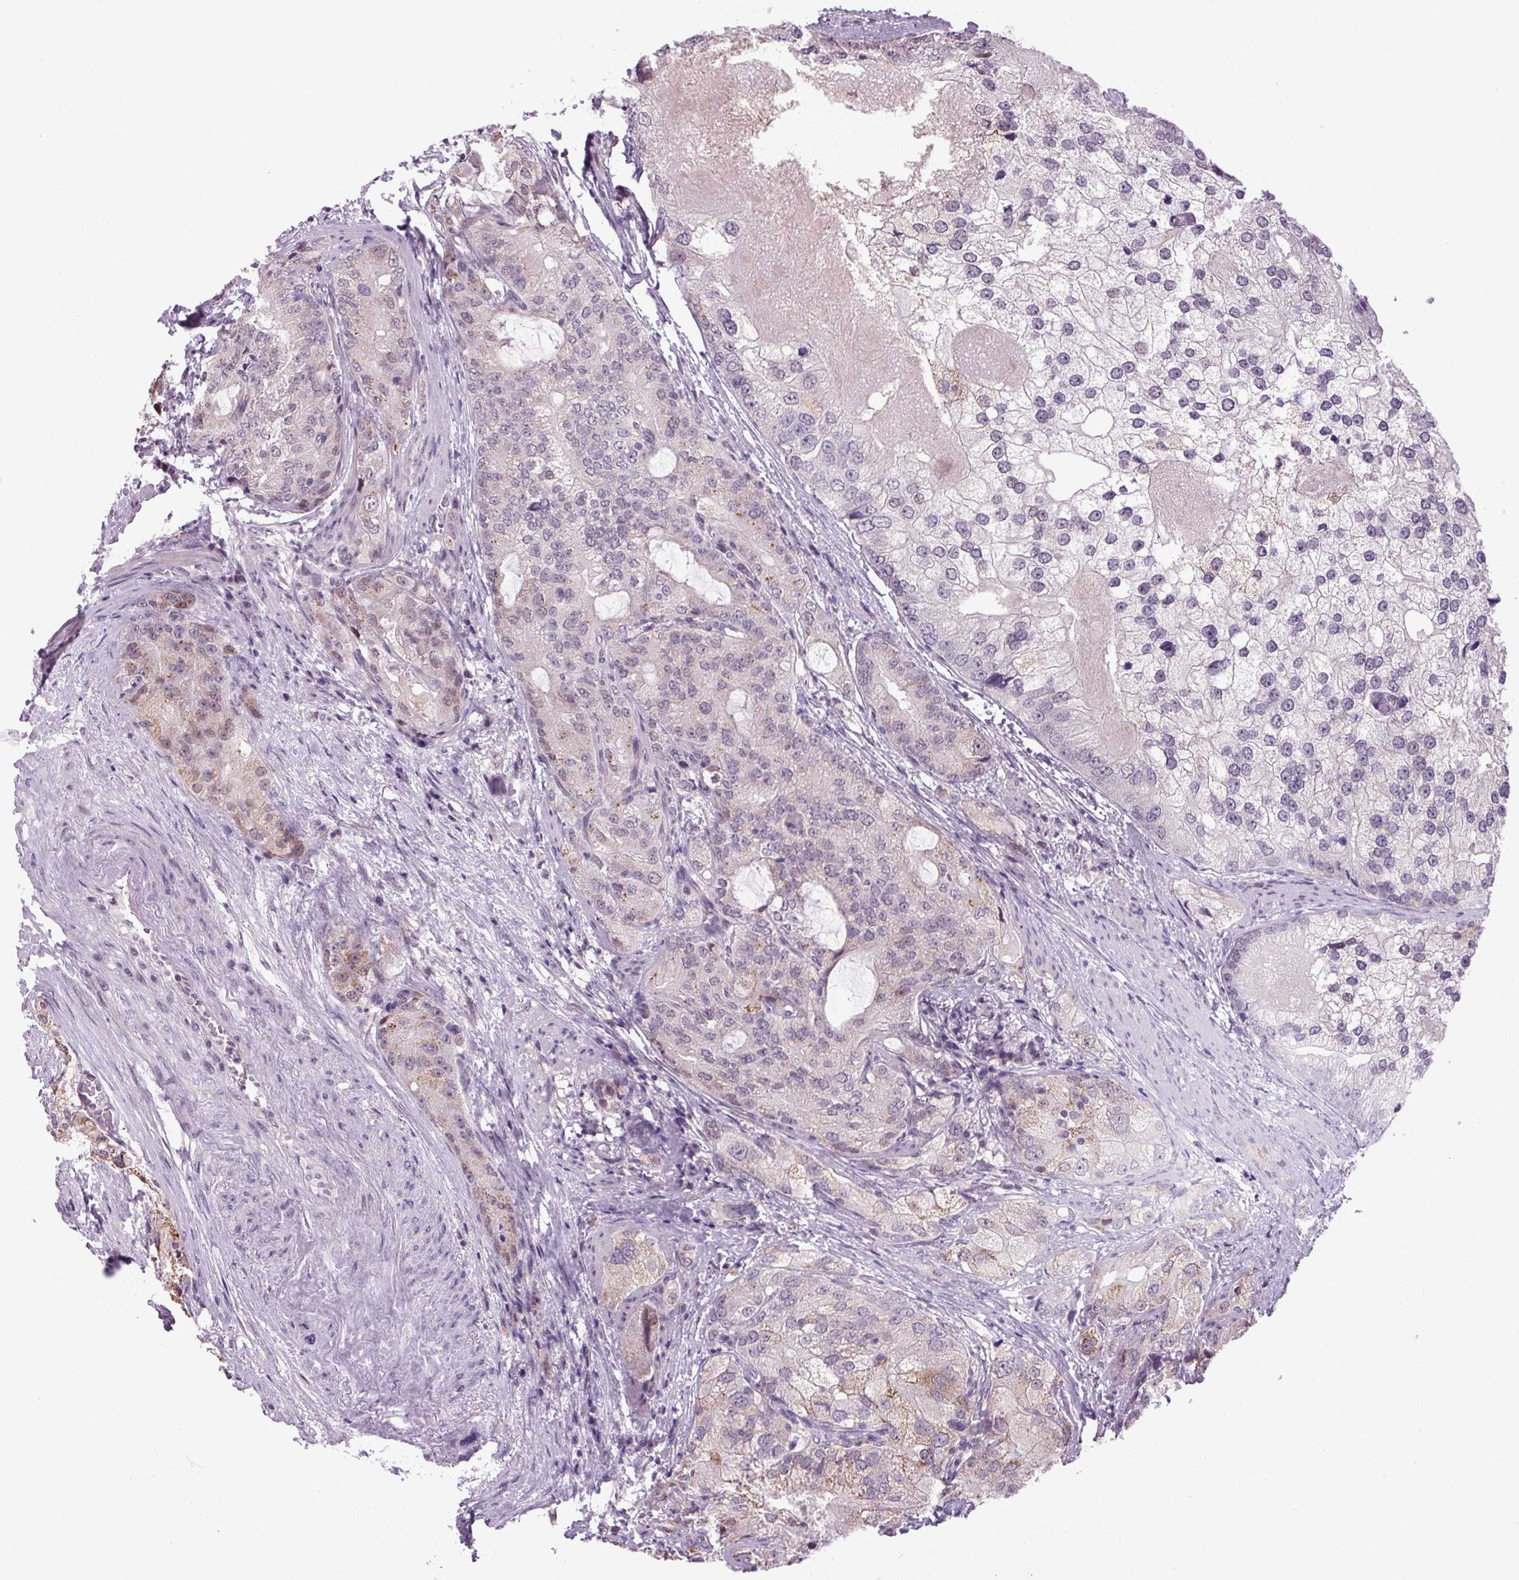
{"staining": {"intensity": "weak", "quantity": "<25%", "location": "cytoplasmic/membranous"}, "tissue": "prostate cancer", "cell_type": "Tumor cells", "image_type": "cancer", "snomed": [{"axis": "morphology", "description": "Adenocarcinoma, High grade"}, {"axis": "topography", "description": "Prostate"}], "caption": "High magnification brightfield microscopy of prostate cancer (high-grade adenocarcinoma) stained with DAB (3,3'-diaminobenzidine) (brown) and counterstained with hematoxylin (blue): tumor cells show no significant expression.", "gene": "AKR1E2", "patient": {"sex": "male", "age": 70}}